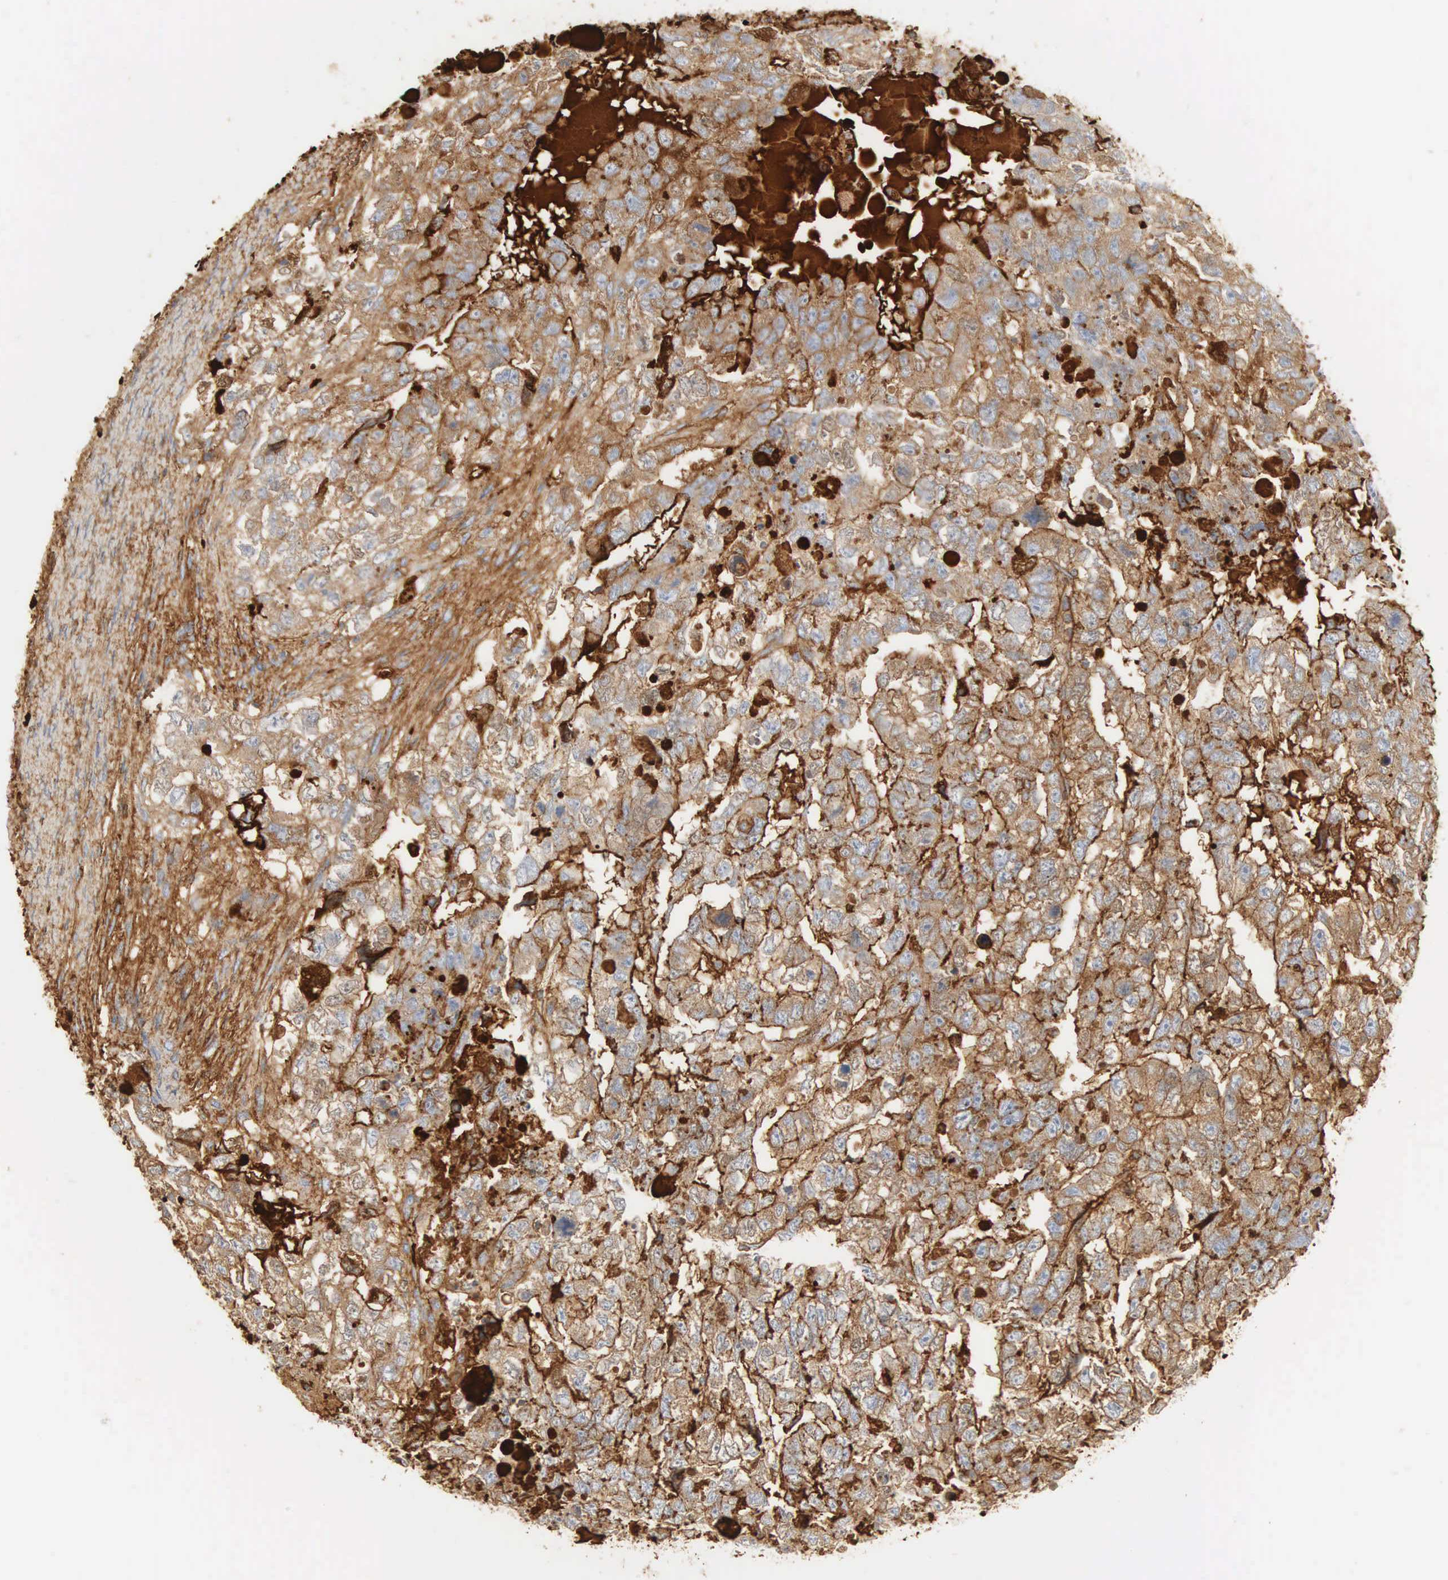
{"staining": {"intensity": "strong", "quantity": ">75%", "location": "cytoplasmic/membranous"}, "tissue": "testis cancer", "cell_type": "Tumor cells", "image_type": "cancer", "snomed": [{"axis": "morphology", "description": "Carcinoma, Embryonal, NOS"}, {"axis": "topography", "description": "Testis"}], "caption": "High-power microscopy captured an immunohistochemistry micrograph of testis cancer, revealing strong cytoplasmic/membranous positivity in approximately >75% of tumor cells.", "gene": "IGLC3", "patient": {"sex": "male", "age": 36}}